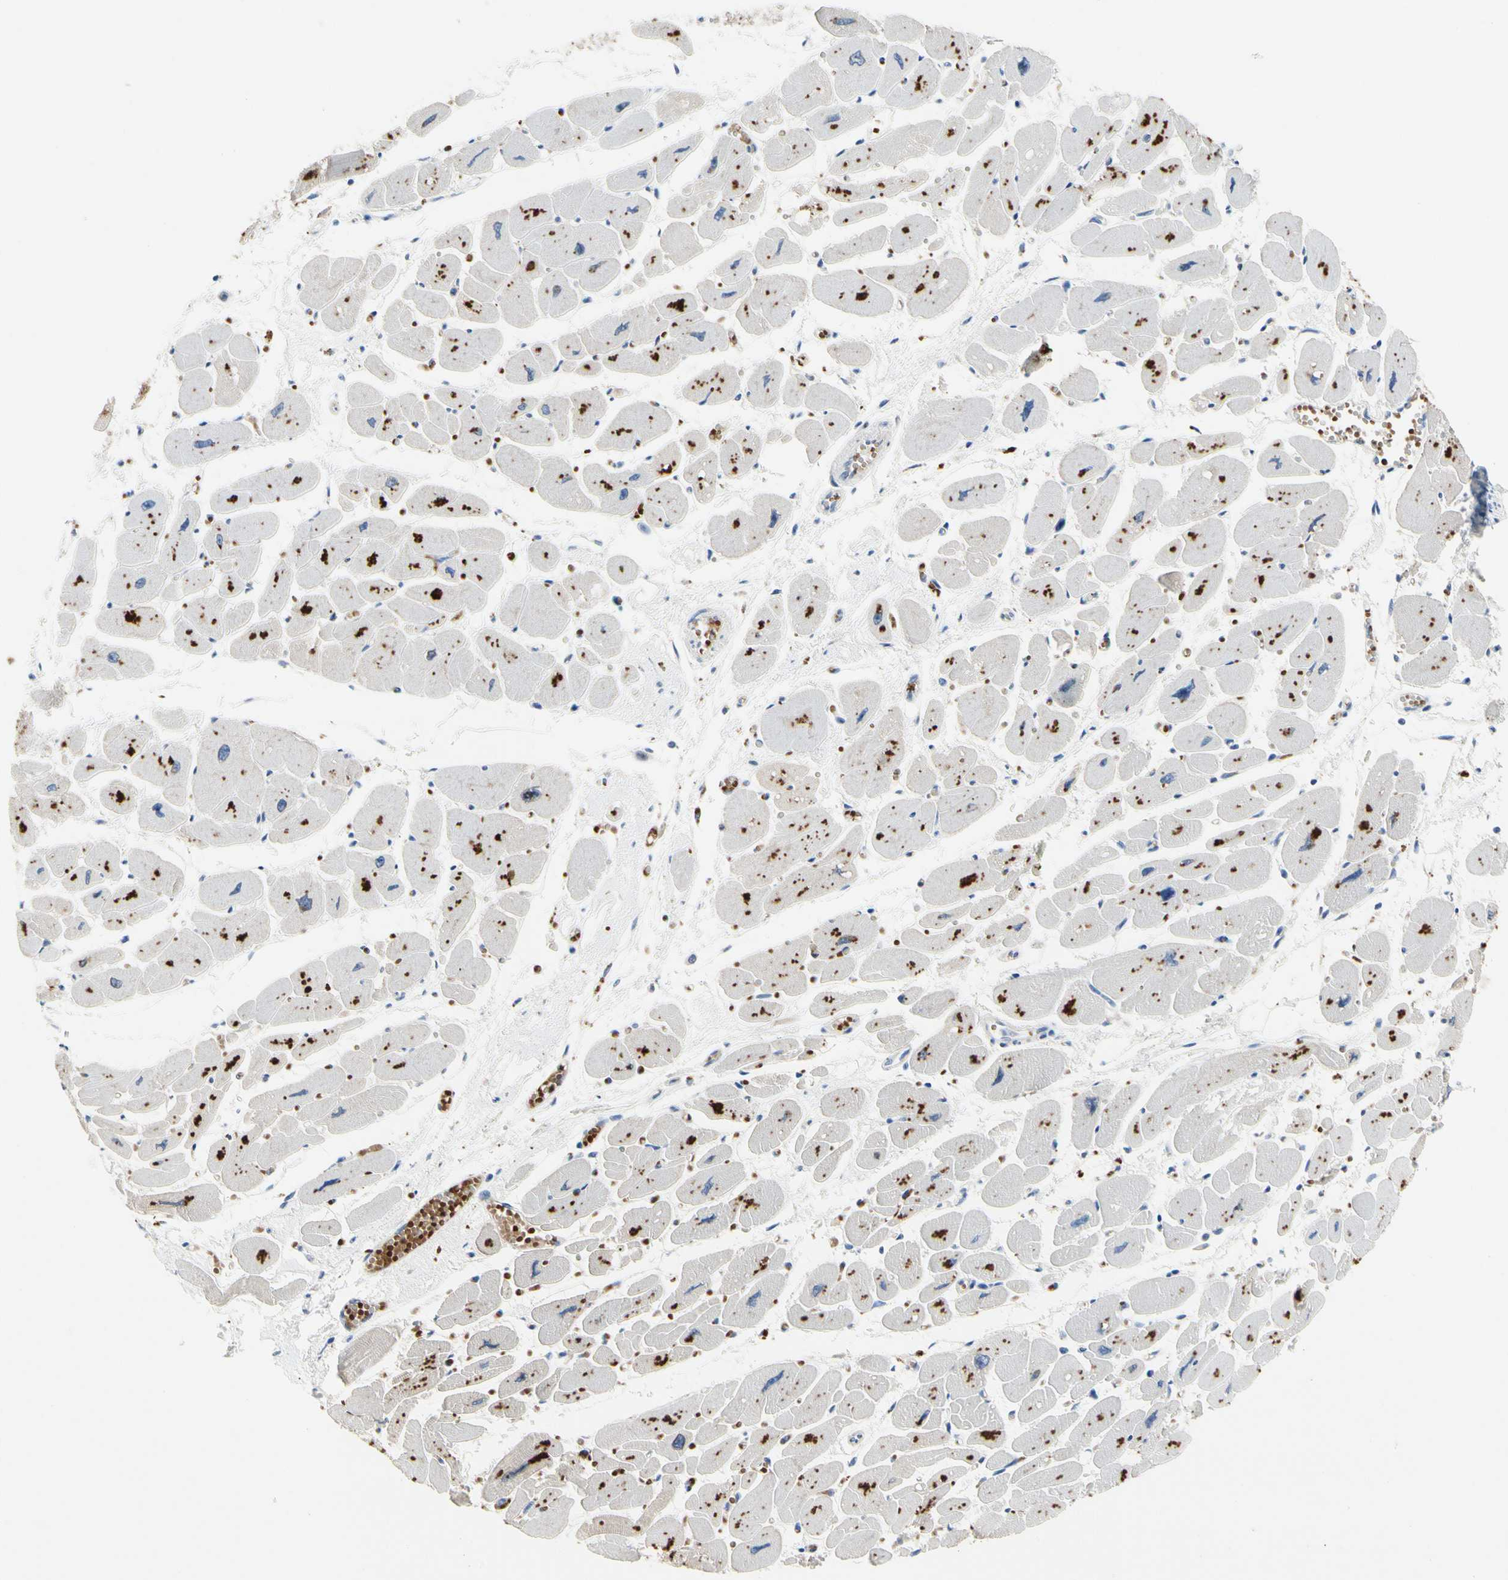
{"staining": {"intensity": "moderate", "quantity": "25%-75%", "location": "cytoplasmic/membranous"}, "tissue": "heart muscle", "cell_type": "Cardiomyocytes", "image_type": "normal", "snomed": [{"axis": "morphology", "description": "Normal tissue, NOS"}, {"axis": "topography", "description": "Heart"}], "caption": "This is a micrograph of immunohistochemistry (IHC) staining of unremarkable heart muscle, which shows moderate staining in the cytoplasmic/membranous of cardiomyocytes.", "gene": "RETSAT", "patient": {"sex": "female", "age": 54}}